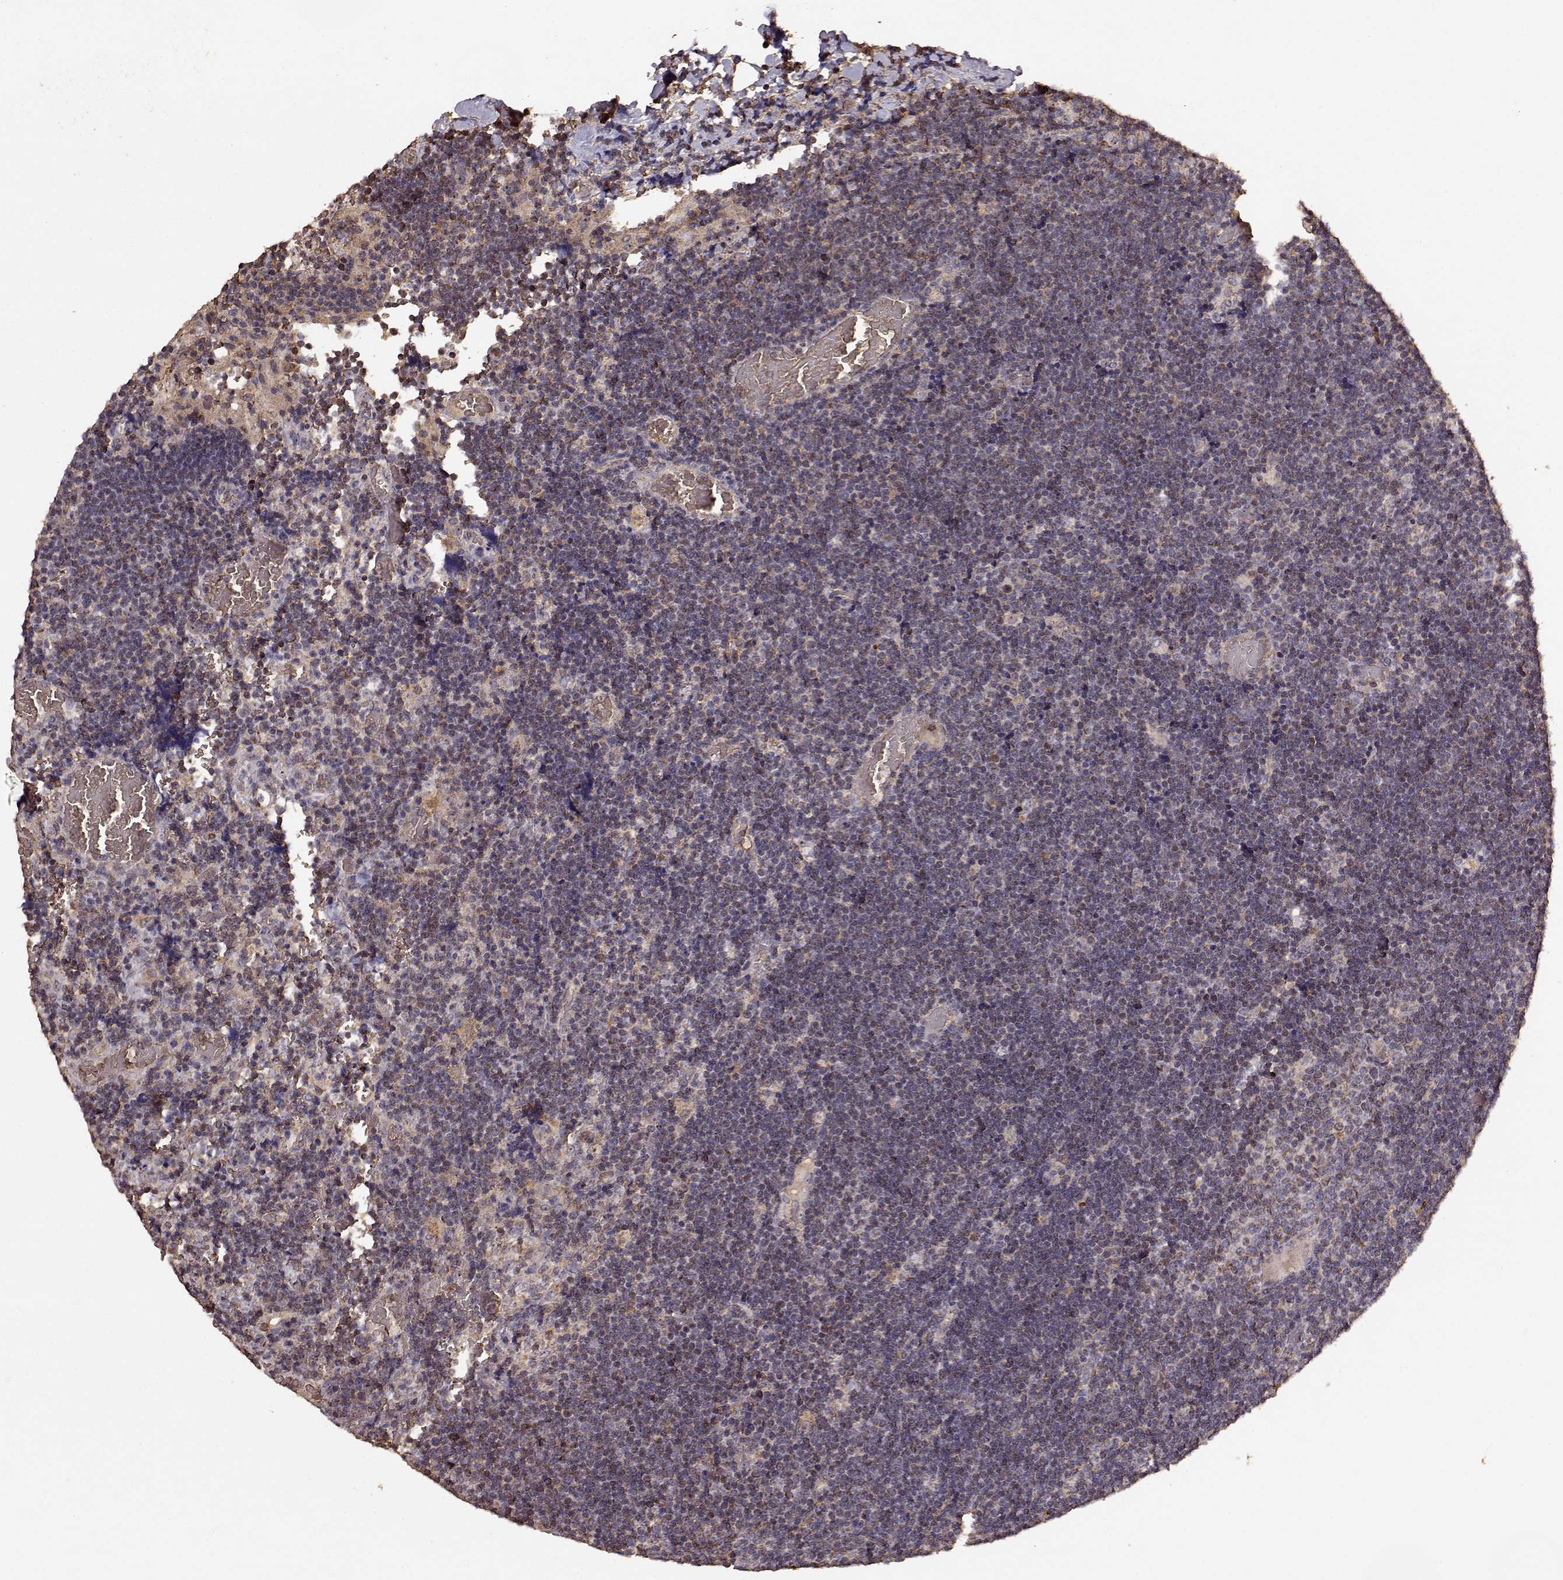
{"staining": {"intensity": "moderate", "quantity": "<25%", "location": "cytoplasmic/membranous"}, "tissue": "lymphoma", "cell_type": "Tumor cells", "image_type": "cancer", "snomed": [{"axis": "morphology", "description": "Malignant lymphoma, non-Hodgkin's type, Low grade"}, {"axis": "topography", "description": "Brain"}], "caption": "Protein positivity by immunohistochemistry displays moderate cytoplasmic/membranous expression in approximately <25% of tumor cells in malignant lymphoma, non-Hodgkin's type (low-grade).", "gene": "PTGES2", "patient": {"sex": "female", "age": 66}}